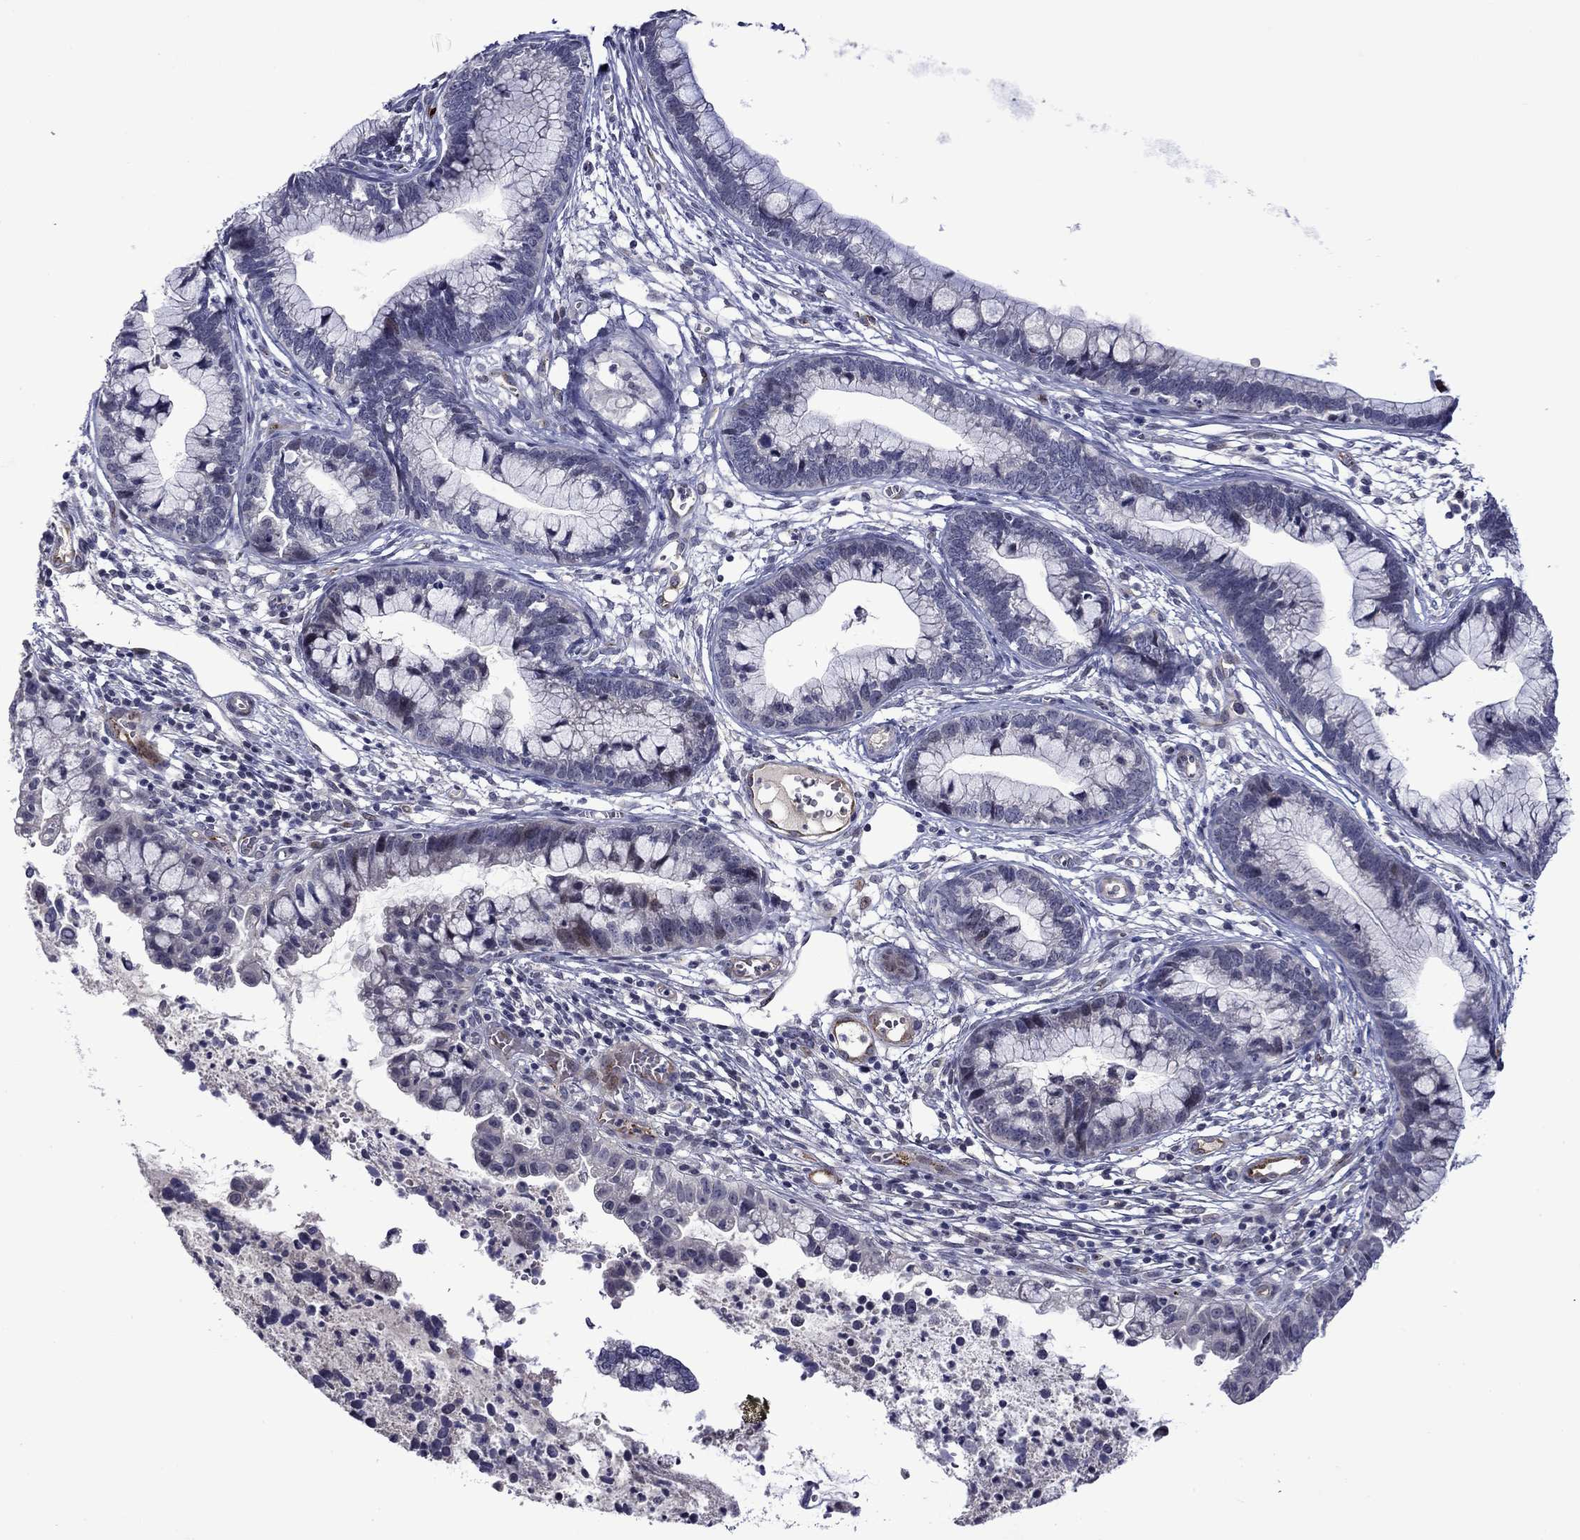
{"staining": {"intensity": "negative", "quantity": "none", "location": "none"}, "tissue": "cervical cancer", "cell_type": "Tumor cells", "image_type": "cancer", "snomed": [{"axis": "morphology", "description": "Adenocarcinoma, NOS"}, {"axis": "topography", "description": "Cervix"}], "caption": "This is an immunohistochemistry micrograph of cervical cancer. There is no staining in tumor cells.", "gene": "SLITRK1", "patient": {"sex": "female", "age": 44}}